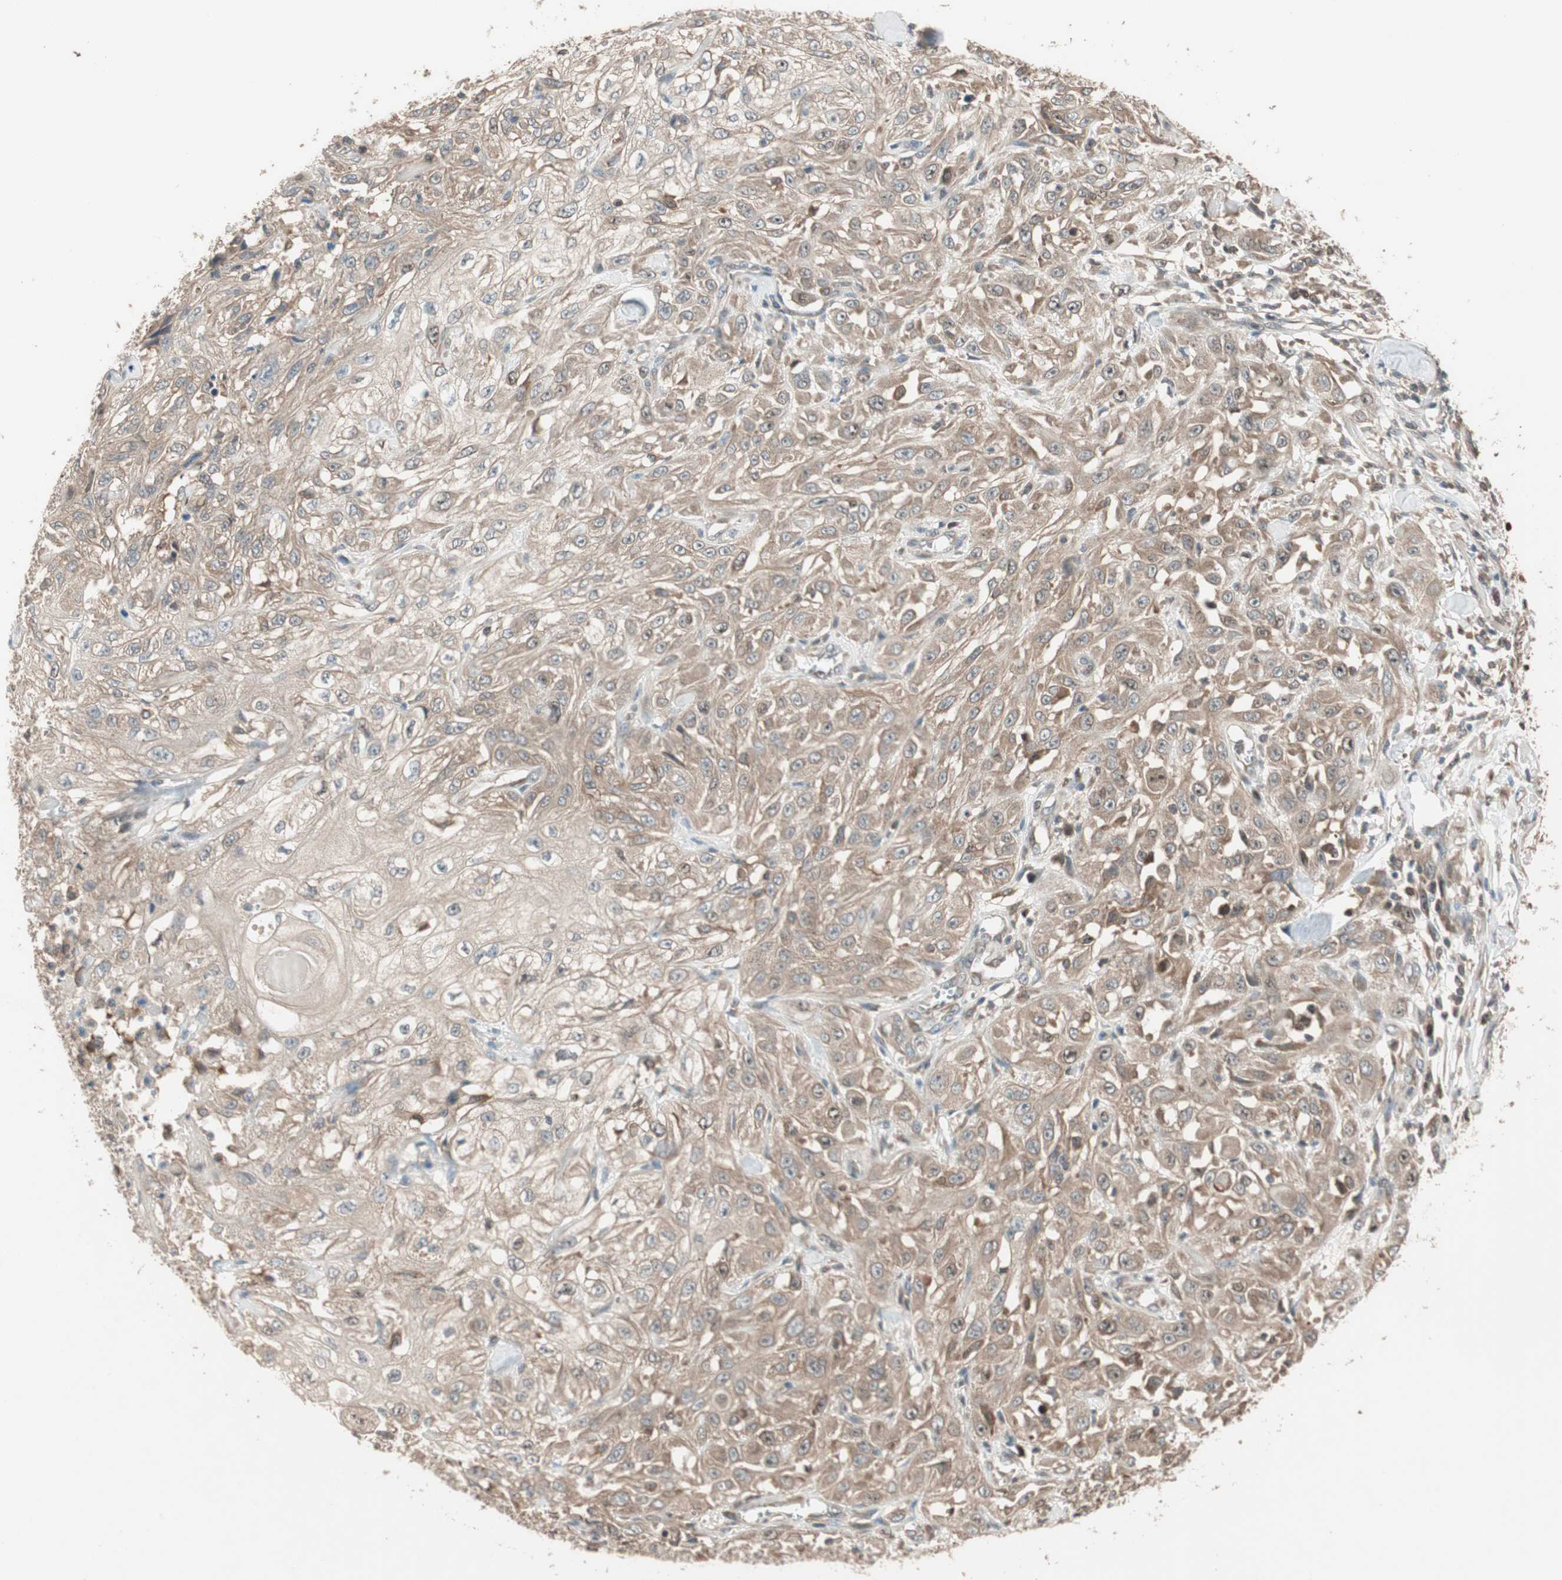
{"staining": {"intensity": "weak", "quantity": ">75%", "location": "cytoplasmic/membranous"}, "tissue": "skin cancer", "cell_type": "Tumor cells", "image_type": "cancer", "snomed": [{"axis": "morphology", "description": "Squamous cell carcinoma, NOS"}, {"axis": "morphology", "description": "Squamous cell carcinoma, metastatic, NOS"}, {"axis": "topography", "description": "Skin"}, {"axis": "topography", "description": "Lymph node"}], "caption": "A brown stain shows weak cytoplasmic/membranous positivity of a protein in human skin cancer (squamous cell carcinoma) tumor cells.", "gene": "ATP6AP2", "patient": {"sex": "male", "age": 75}}